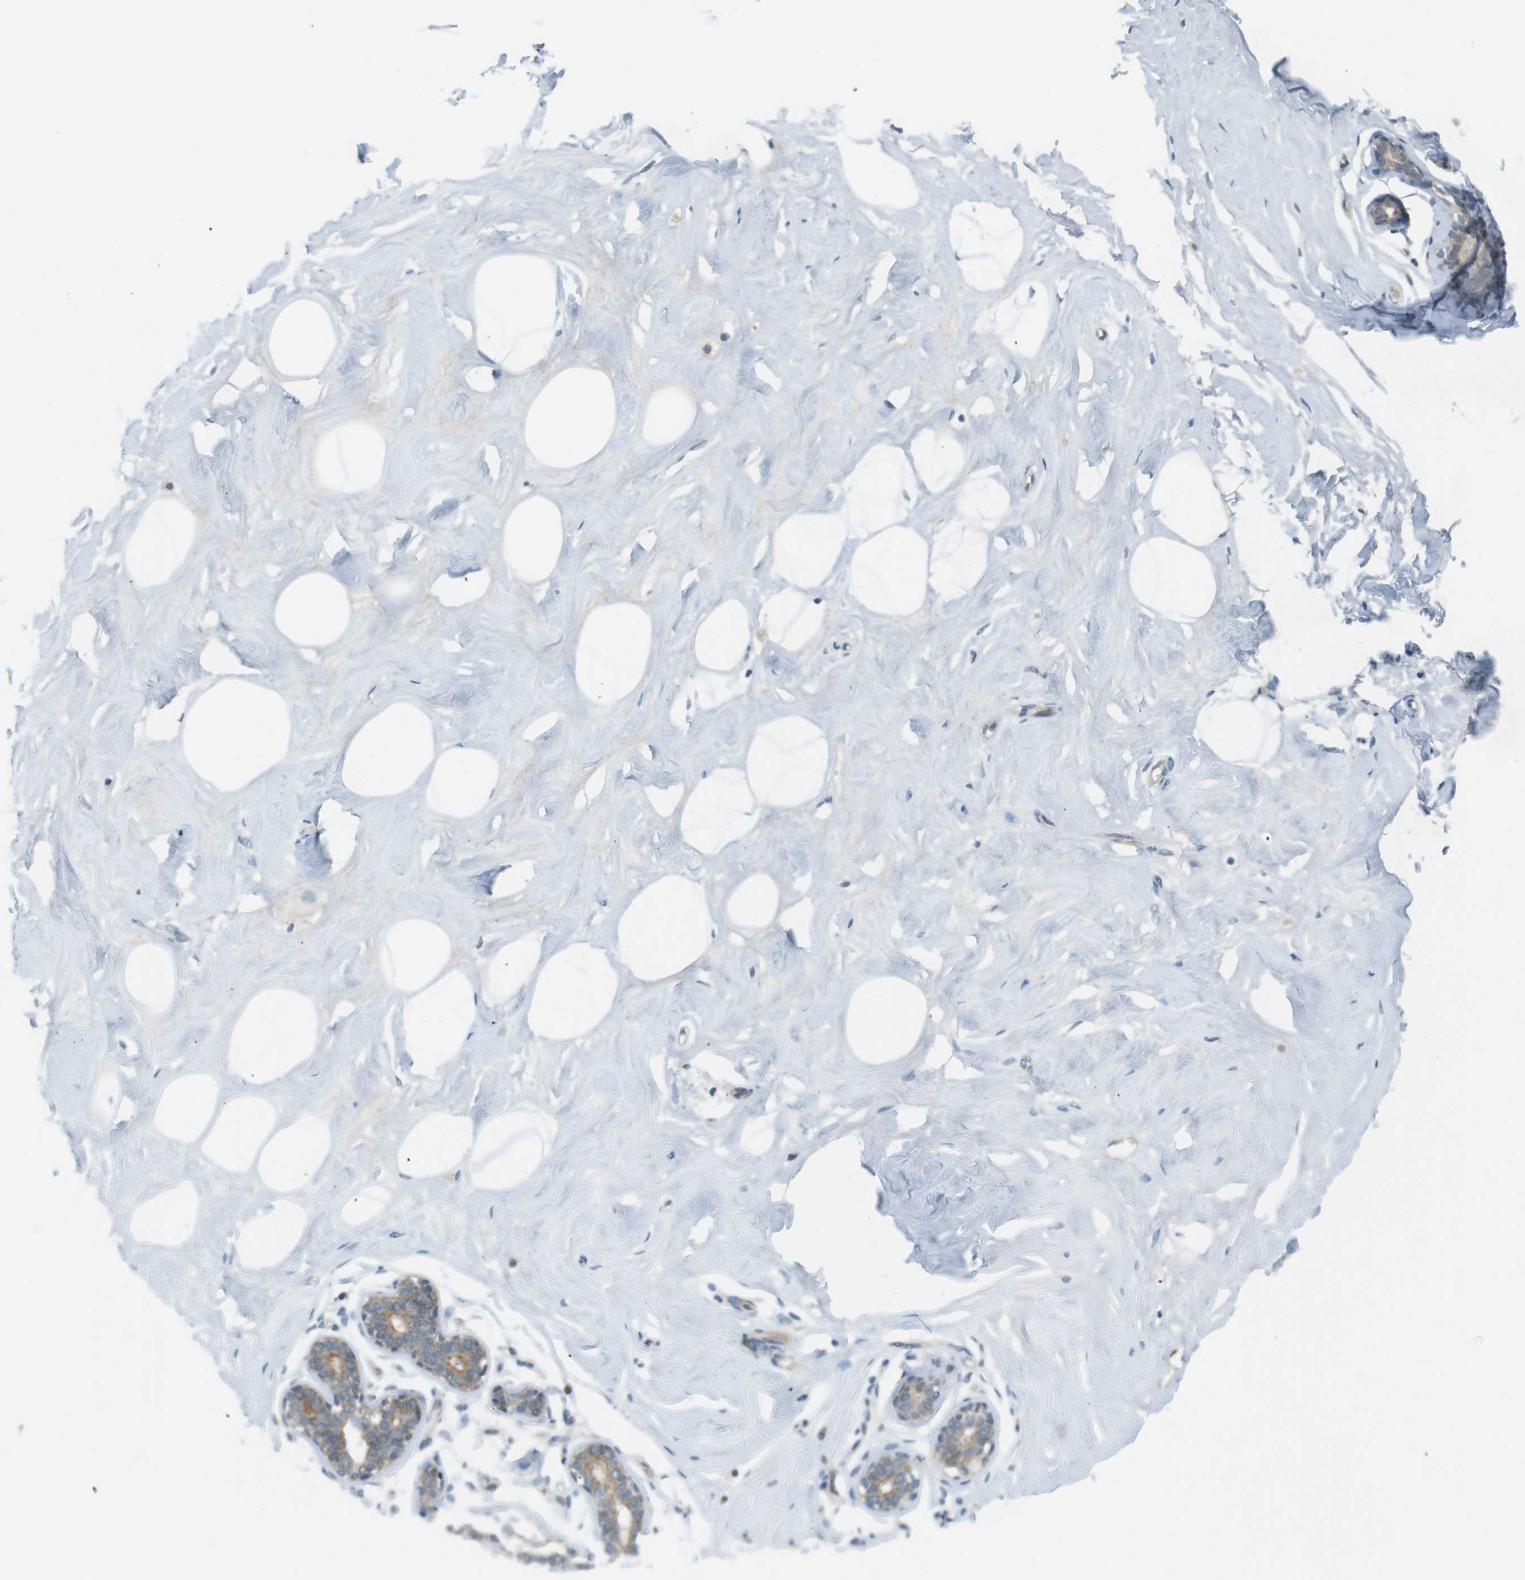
{"staining": {"intensity": "negative", "quantity": "none", "location": "none"}, "tissue": "breast", "cell_type": "Adipocytes", "image_type": "normal", "snomed": [{"axis": "morphology", "description": "Normal tissue, NOS"}, {"axis": "topography", "description": "Breast"}], "caption": "This is an IHC histopathology image of benign human breast. There is no positivity in adipocytes.", "gene": "ZDHHC20", "patient": {"sex": "female", "age": 23}}